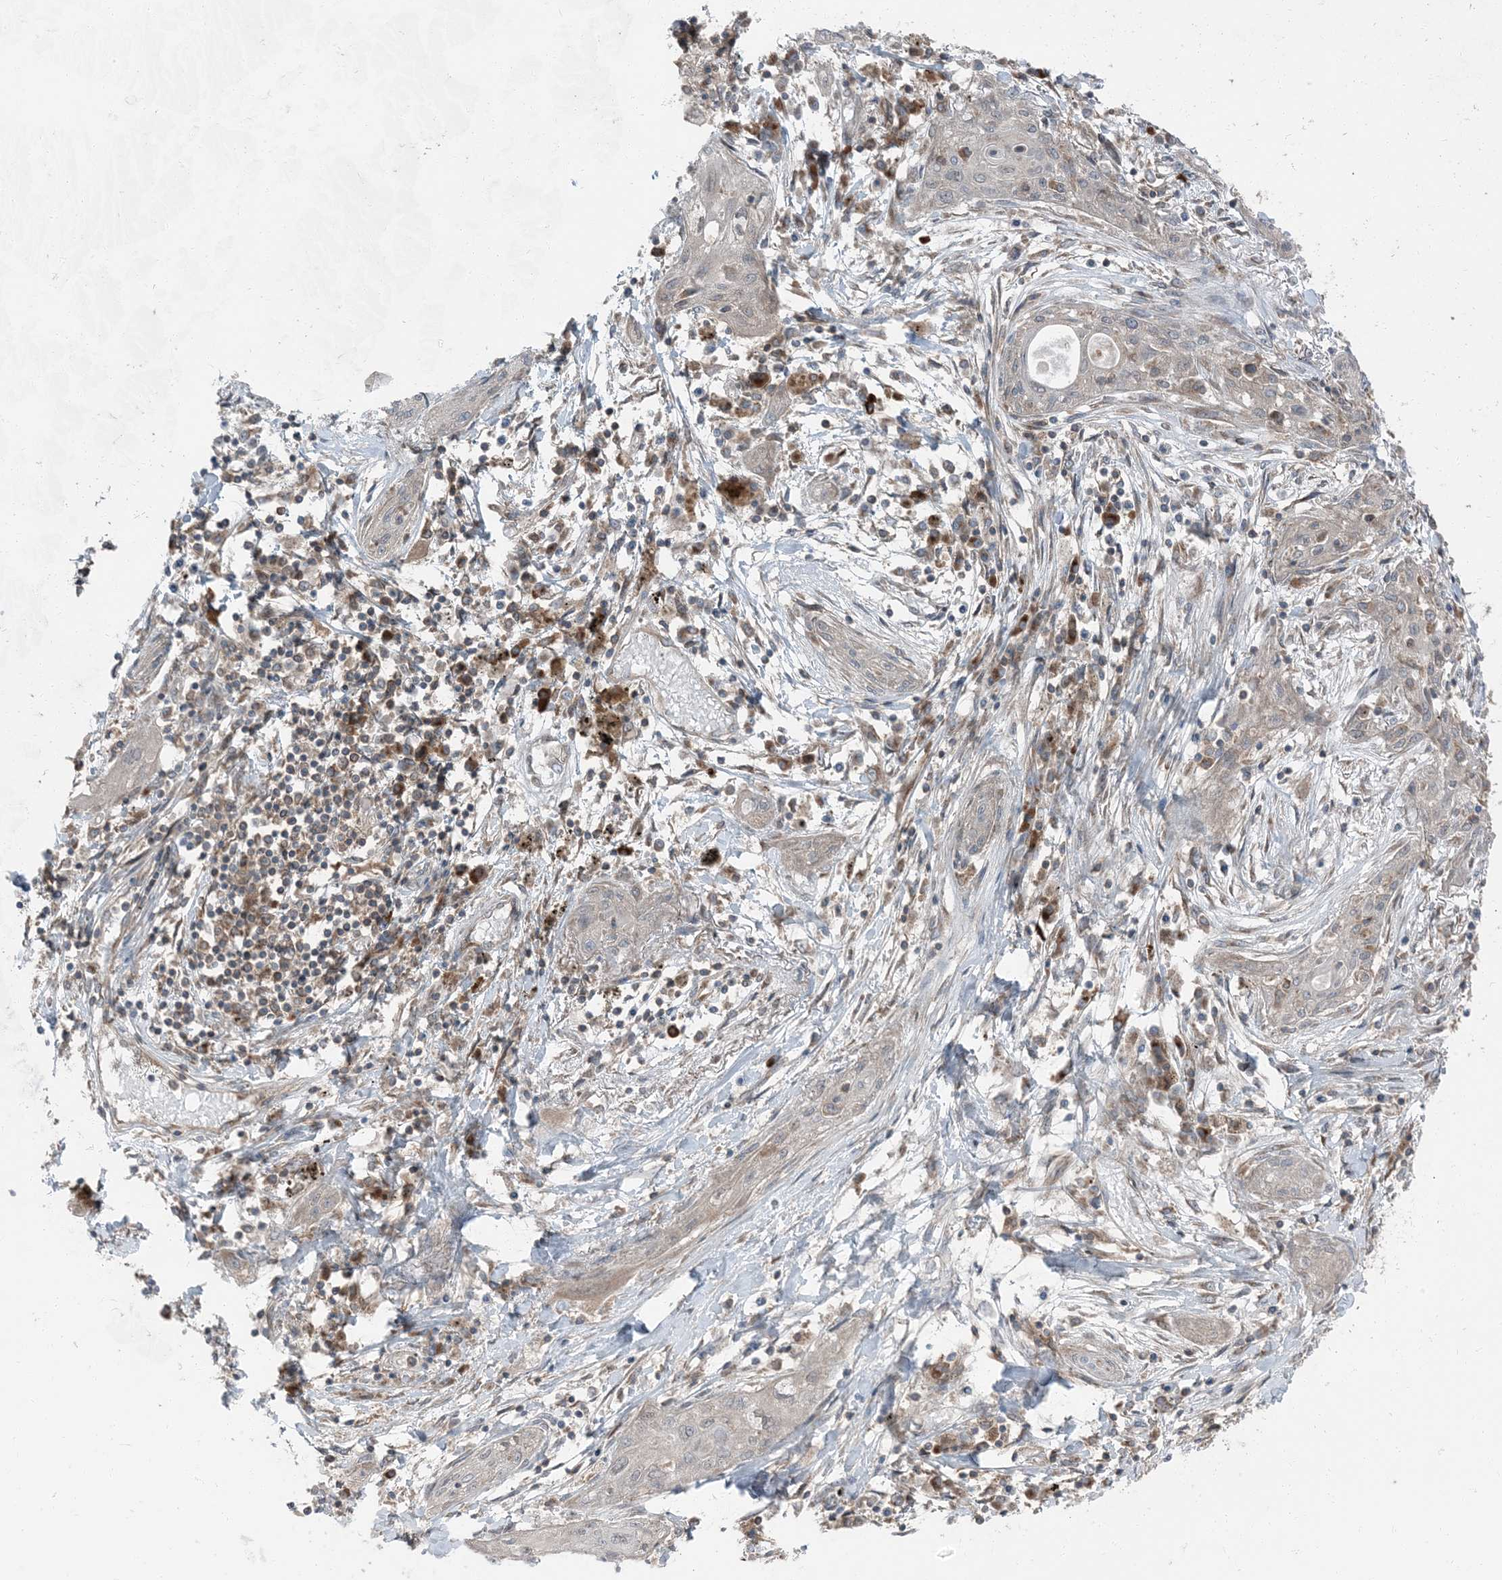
{"staining": {"intensity": "moderate", "quantity": "25%-75%", "location": "cytoplasmic/membranous"}, "tissue": "lung cancer", "cell_type": "Tumor cells", "image_type": "cancer", "snomed": [{"axis": "morphology", "description": "Squamous cell carcinoma, NOS"}, {"axis": "topography", "description": "Lung"}], "caption": "Immunohistochemistry (DAB) staining of lung cancer shows moderate cytoplasmic/membranous protein staining in about 25%-75% of tumor cells.", "gene": "RAB3GAP1", "patient": {"sex": "female", "age": 47}}